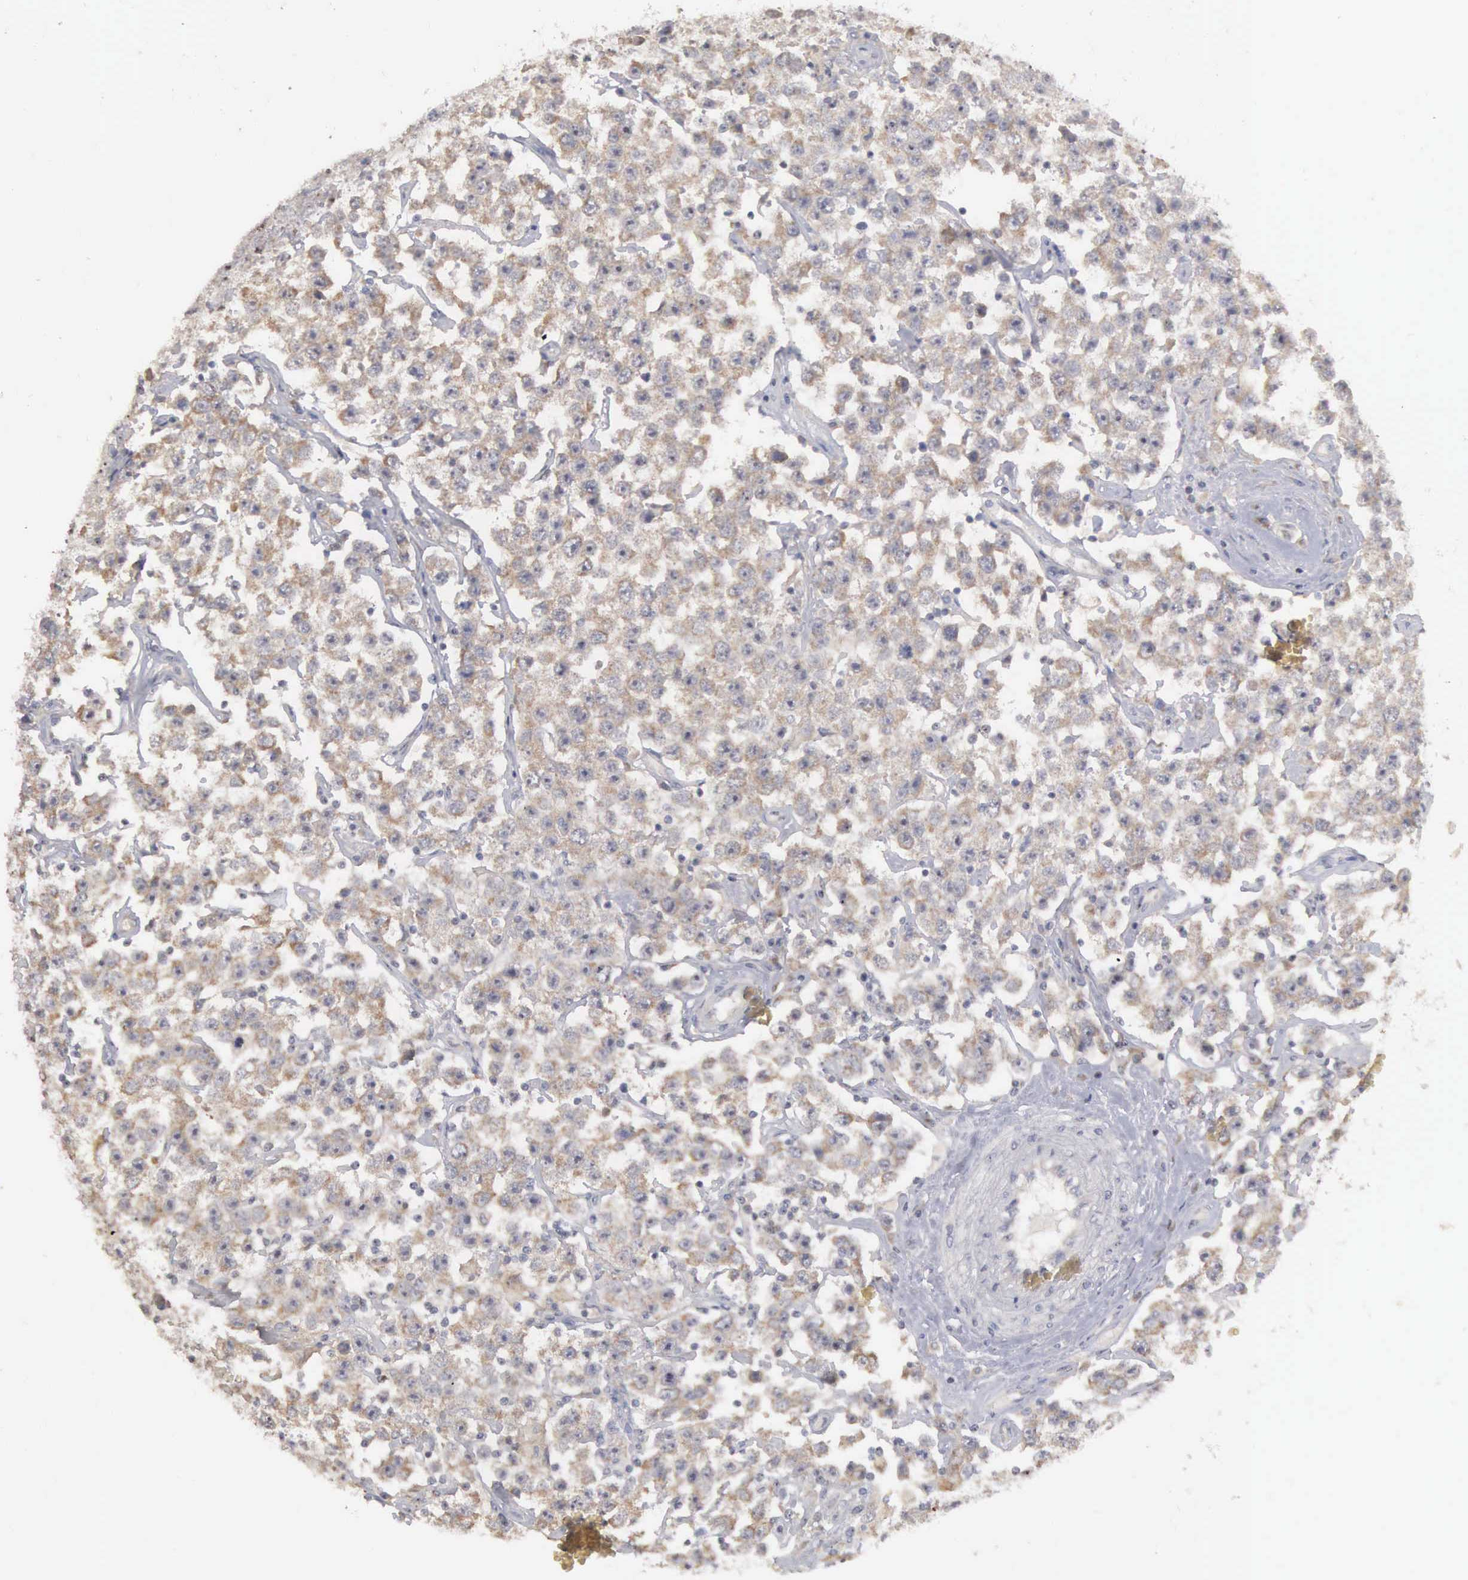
{"staining": {"intensity": "weak", "quantity": ">75%", "location": "cytoplasmic/membranous,nuclear"}, "tissue": "testis cancer", "cell_type": "Tumor cells", "image_type": "cancer", "snomed": [{"axis": "morphology", "description": "Seminoma, NOS"}, {"axis": "topography", "description": "Testis"}], "caption": "Testis seminoma stained with a protein marker demonstrates weak staining in tumor cells.", "gene": "AMN", "patient": {"sex": "male", "age": 52}}